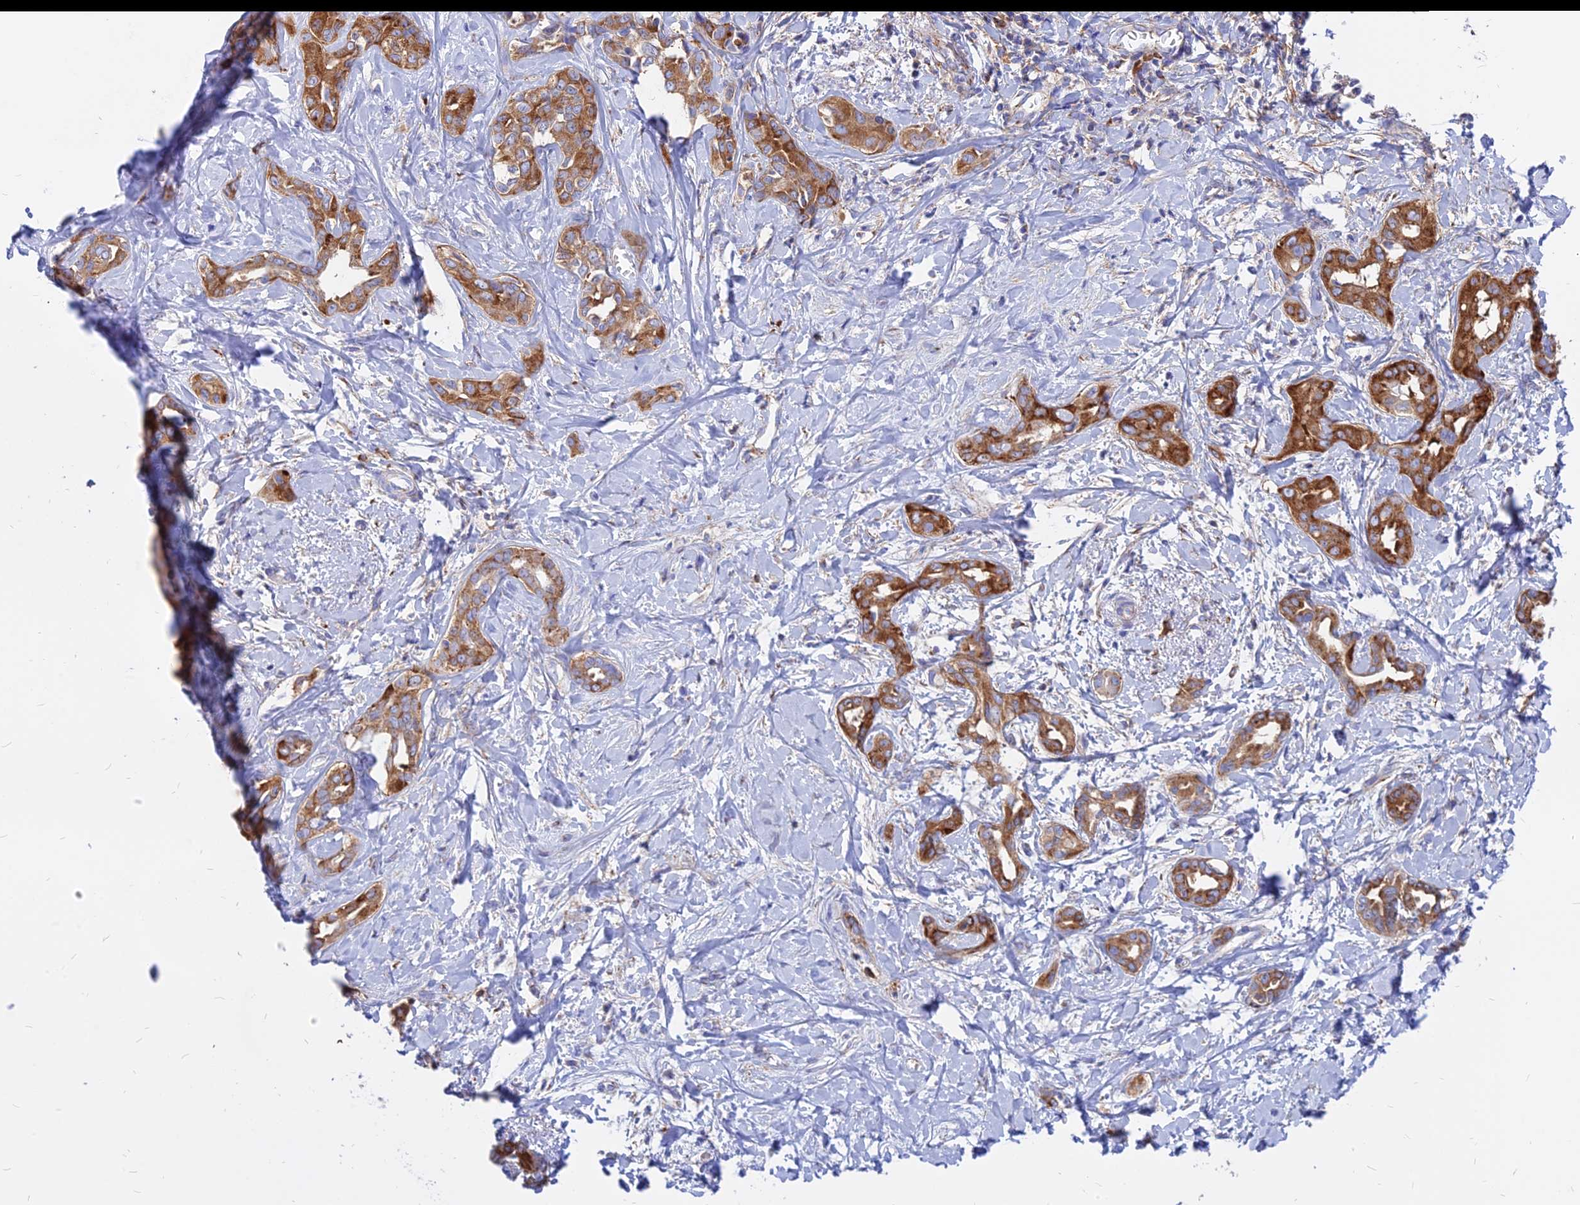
{"staining": {"intensity": "strong", "quantity": ">75%", "location": "cytoplasmic/membranous"}, "tissue": "liver cancer", "cell_type": "Tumor cells", "image_type": "cancer", "snomed": [{"axis": "morphology", "description": "Cholangiocarcinoma"}, {"axis": "topography", "description": "Liver"}], "caption": "Immunohistochemical staining of human liver cholangiocarcinoma demonstrates strong cytoplasmic/membranous protein staining in approximately >75% of tumor cells.", "gene": "AGTRAP", "patient": {"sex": "female", "age": 77}}